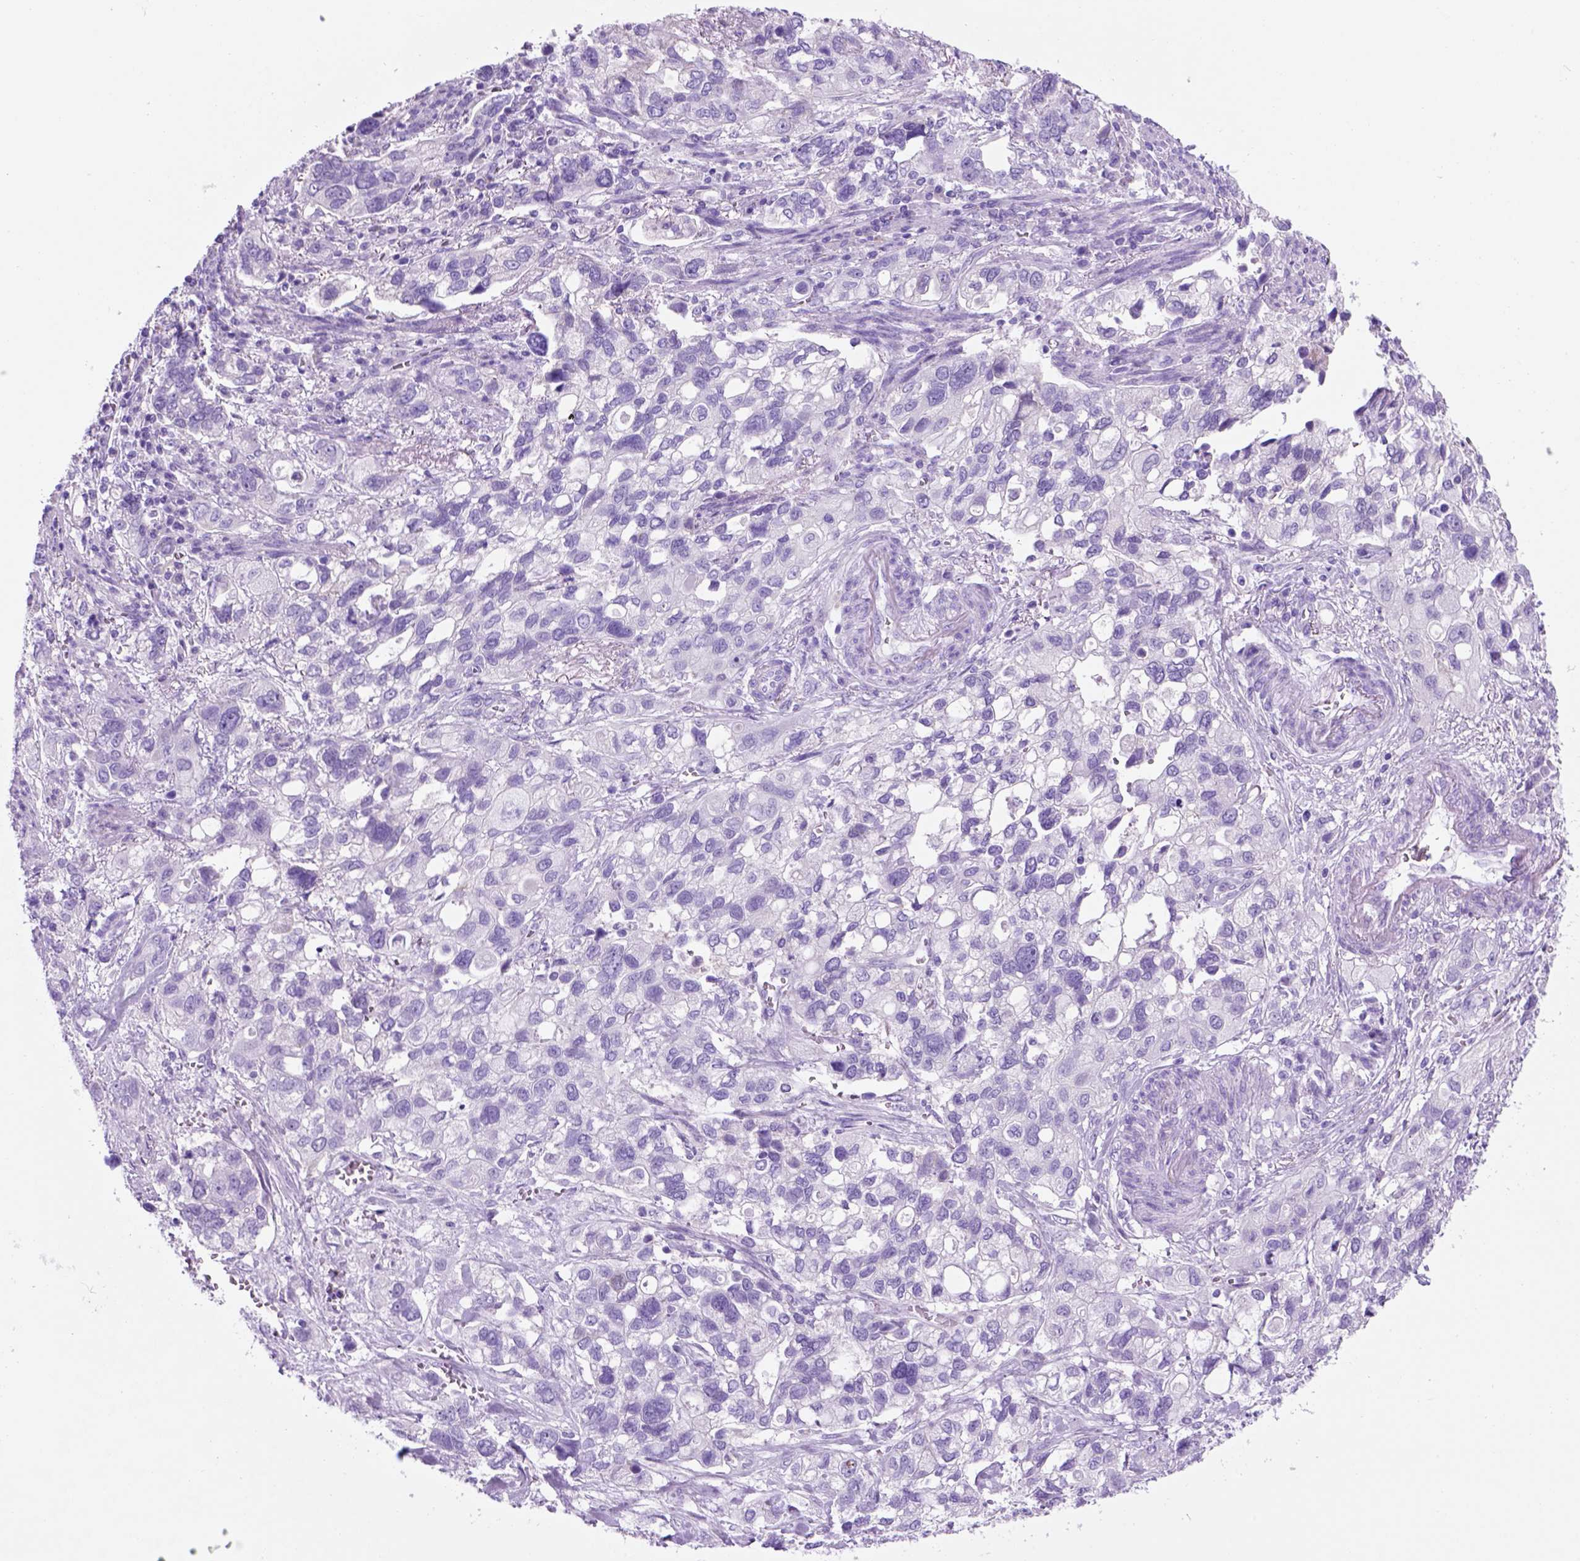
{"staining": {"intensity": "negative", "quantity": "none", "location": "none"}, "tissue": "stomach cancer", "cell_type": "Tumor cells", "image_type": "cancer", "snomed": [{"axis": "morphology", "description": "Adenocarcinoma, NOS"}, {"axis": "topography", "description": "Stomach, upper"}], "caption": "DAB (3,3'-diaminobenzidine) immunohistochemical staining of stomach cancer reveals no significant expression in tumor cells. Brightfield microscopy of immunohistochemistry stained with DAB (3,3'-diaminobenzidine) (brown) and hematoxylin (blue), captured at high magnification.", "gene": "HHIPL2", "patient": {"sex": "female", "age": 81}}